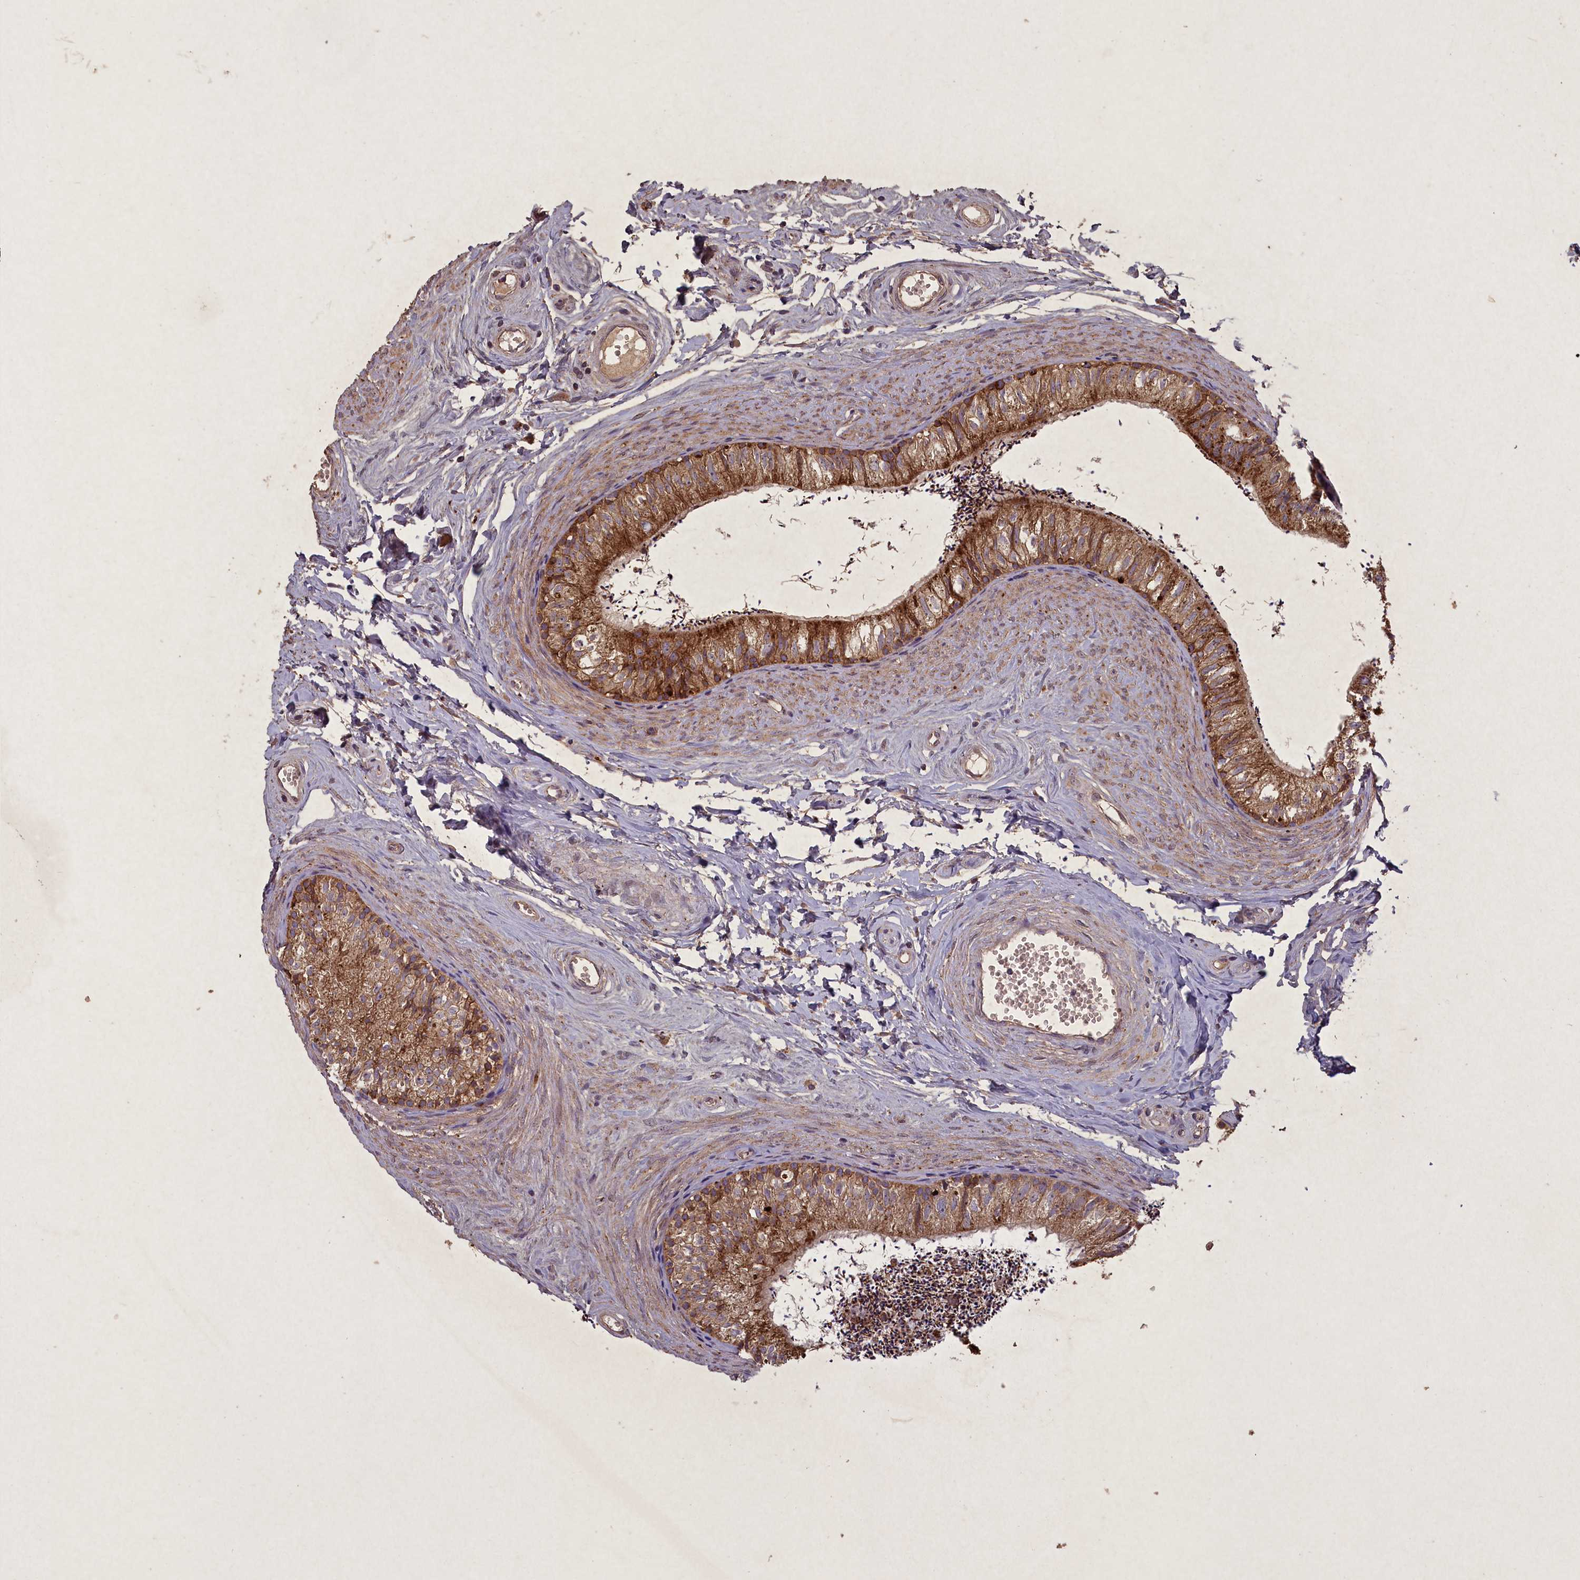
{"staining": {"intensity": "moderate", "quantity": ">75%", "location": "cytoplasmic/membranous"}, "tissue": "epididymis", "cell_type": "Glandular cells", "image_type": "normal", "snomed": [{"axis": "morphology", "description": "Normal tissue, NOS"}, {"axis": "topography", "description": "Epididymis"}], "caption": "IHC photomicrograph of normal epididymis: human epididymis stained using IHC demonstrates medium levels of moderate protein expression localized specifically in the cytoplasmic/membranous of glandular cells, appearing as a cytoplasmic/membranous brown color.", "gene": "CIAO2B", "patient": {"sex": "male", "age": 56}}